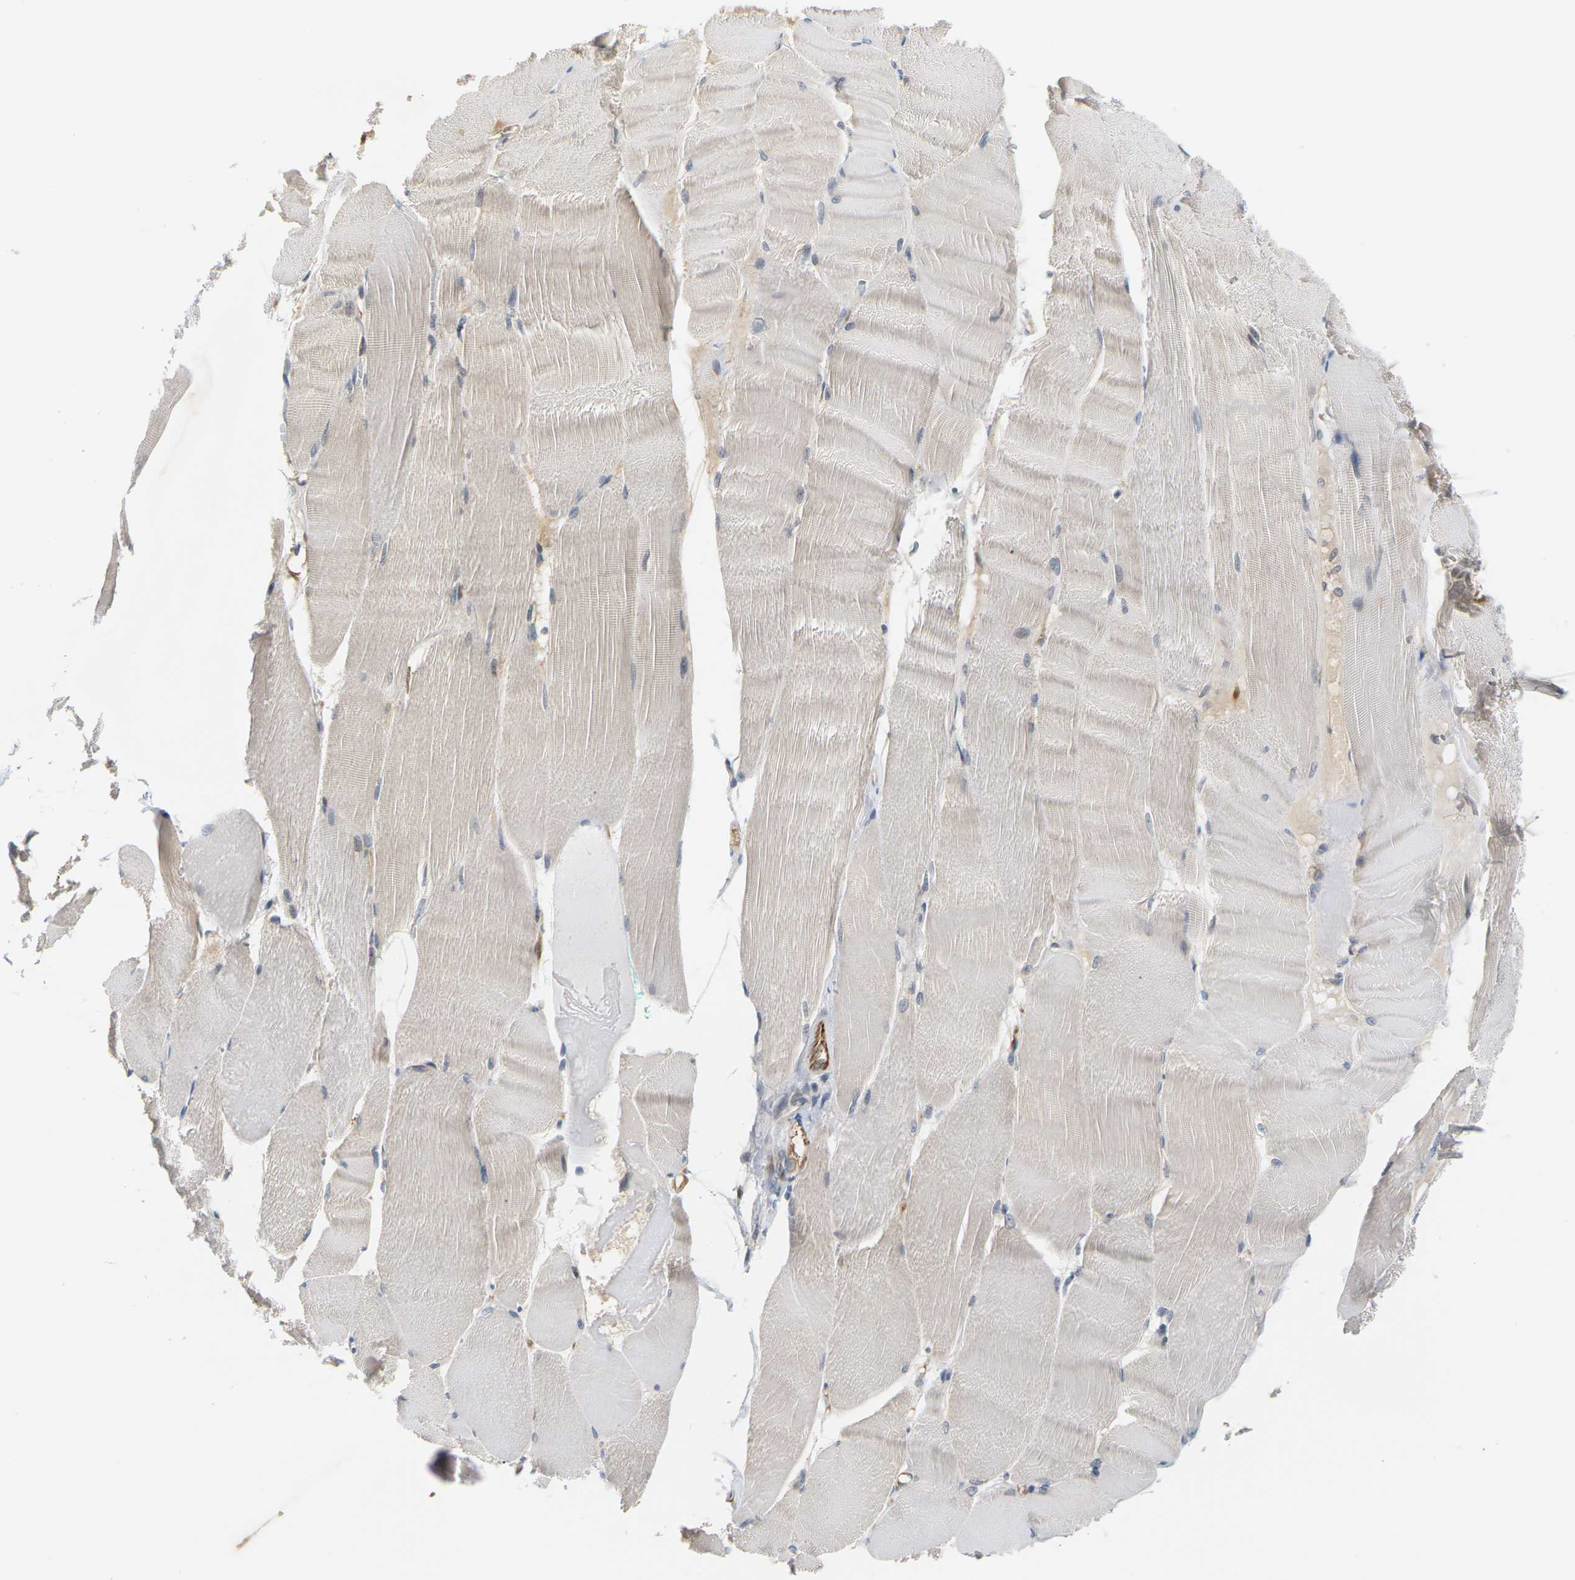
{"staining": {"intensity": "moderate", "quantity": "<25%", "location": "cytoplasmic/membranous"}, "tissue": "skeletal muscle", "cell_type": "Myocytes", "image_type": "normal", "snomed": [{"axis": "morphology", "description": "Normal tissue, NOS"}, {"axis": "morphology", "description": "Squamous cell carcinoma, NOS"}, {"axis": "topography", "description": "Skeletal muscle"}], "caption": "IHC image of benign skeletal muscle: human skeletal muscle stained using immunohistochemistry shows low levels of moderate protein expression localized specifically in the cytoplasmic/membranous of myocytes, appearing as a cytoplasmic/membranous brown color.", "gene": "PKP2", "patient": {"sex": "male", "age": 51}}